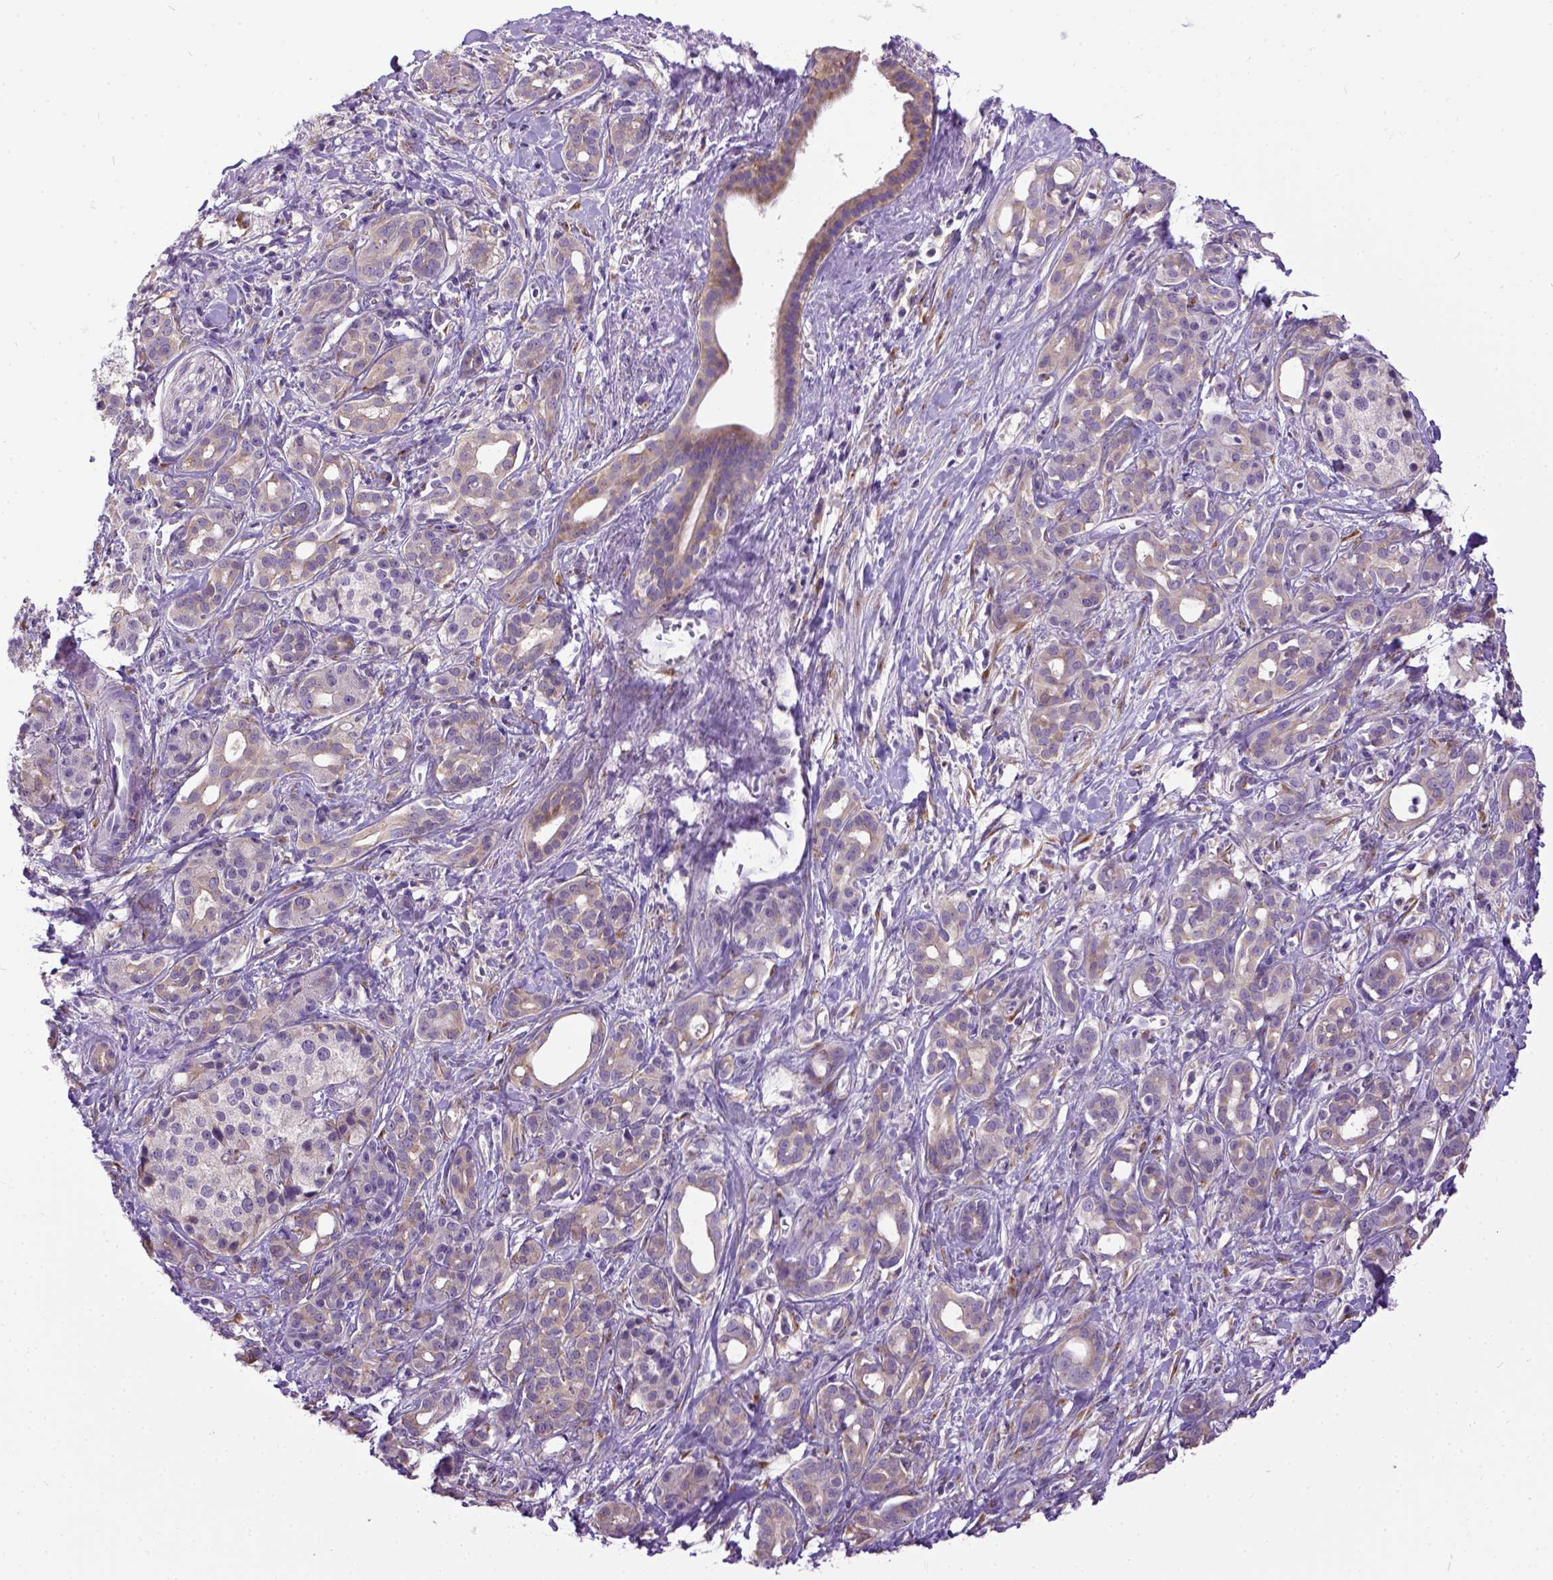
{"staining": {"intensity": "weak", "quantity": ">75%", "location": "cytoplasmic/membranous"}, "tissue": "pancreatic cancer", "cell_type": "Tumor cells", "image_type": "cancer", "snomed": [{"axis": "morphology", "description": "Adenocarcinoma, NOS"}, {"axis": "topography", "description": "Pancreas"}], "caption": "Immunohistochemical staining of pancreatic cancer (adenocarcinoma) displays low levels of weak cytoplasmic/membranous protein staining in approximately >75% of tumor cells.", "gene": "NEK5", "patient": {"sex": "male", "age": 61}}